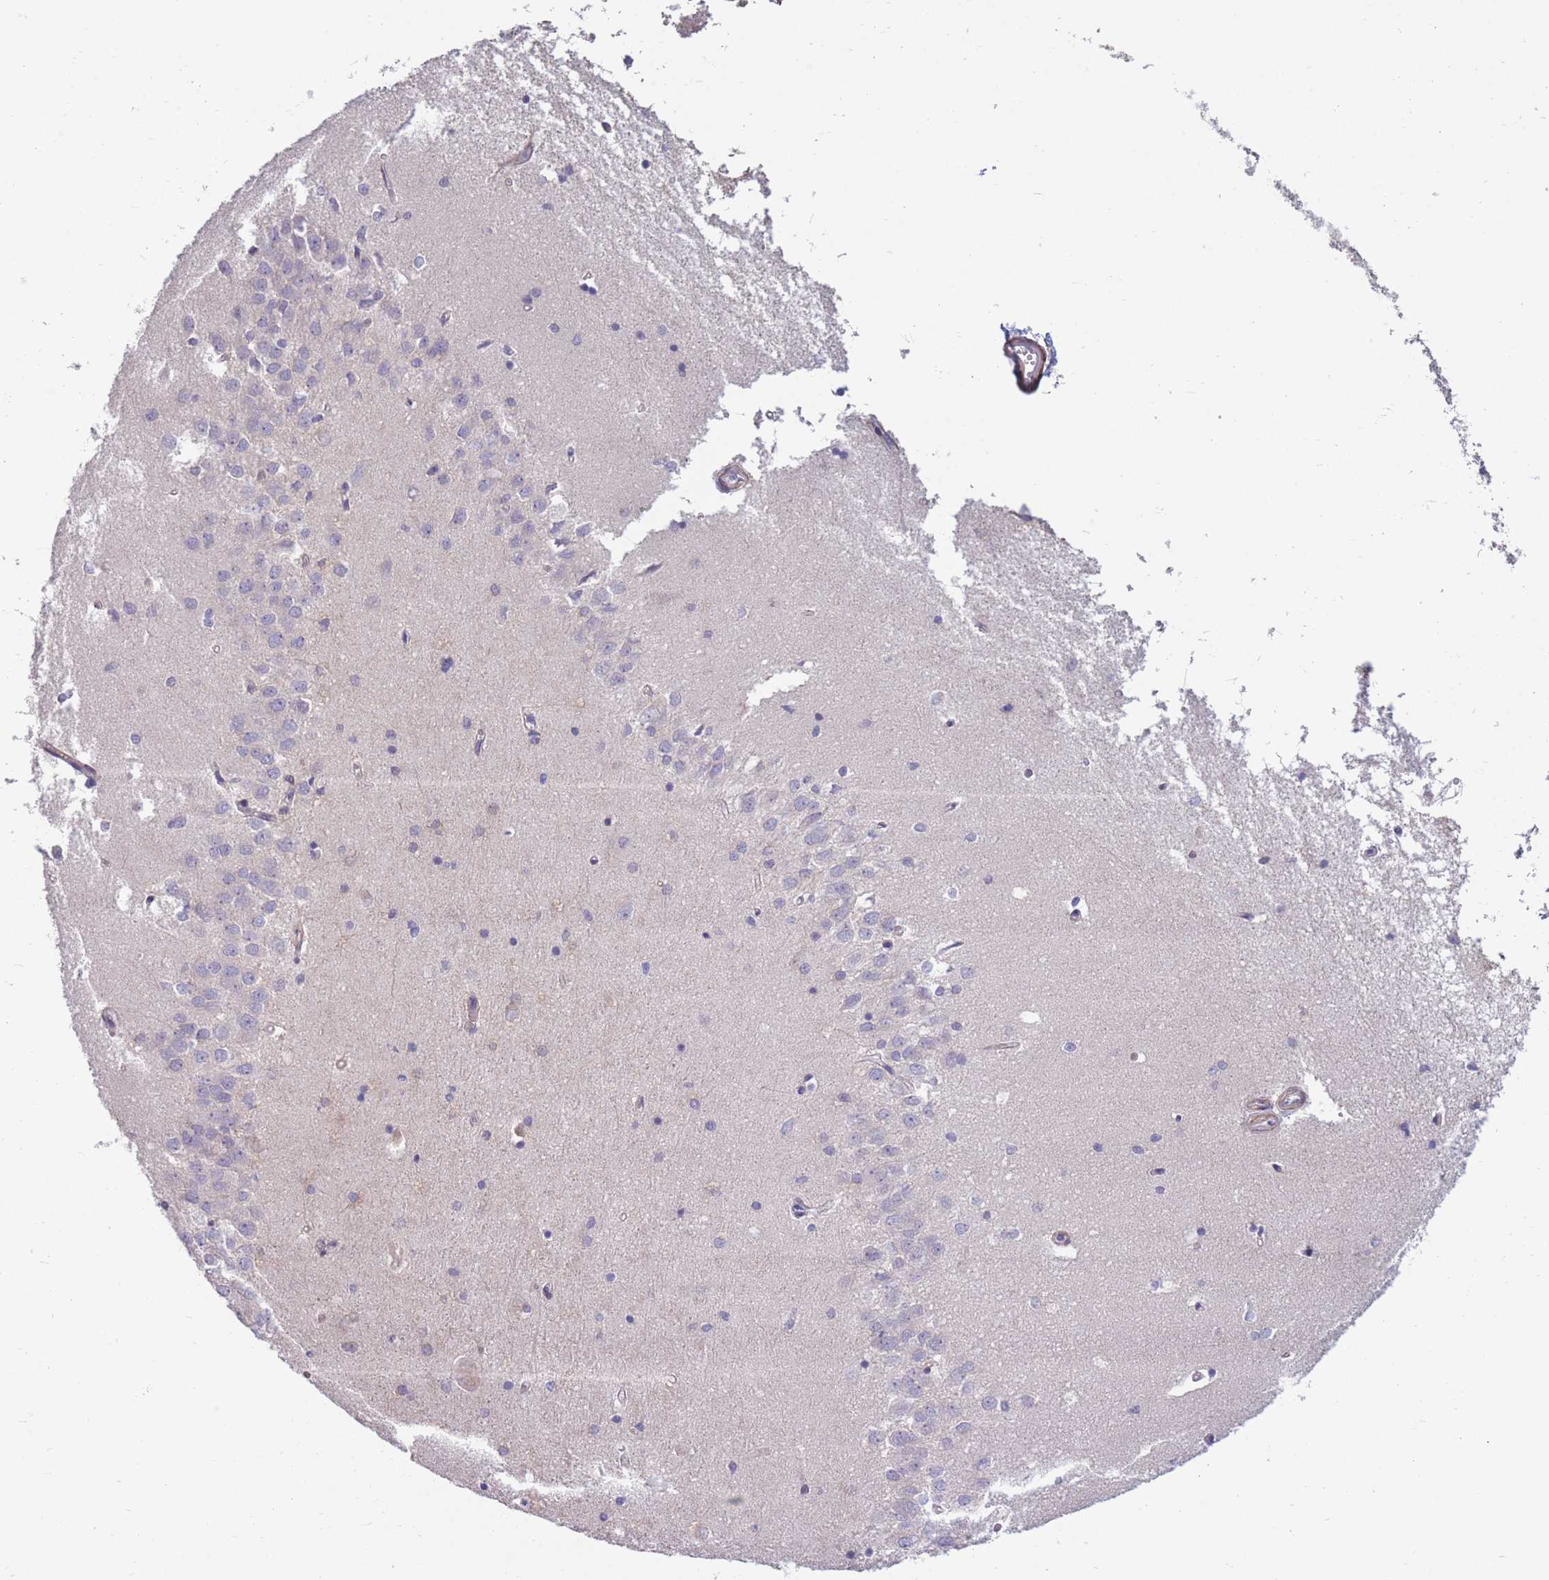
{"staining": {"intensity": "negative", "quantity": "none", "location": "none"}, "tissue": "hippocampus", "cell_type": "Glial cells", "image_type": "normal", "snomed": [{"axis": "morphology", "description": "Normal tissue, NOS"}, {"axis": "topography", "description": "Hippocampus"}], "caption": "A high-resolution photomicrograph shows IHC staining of normal hippocampus, which reveals no significant staining in glial cells.", "gene": "CCNQ", "patient": {"sex": "male", "age": 45}}